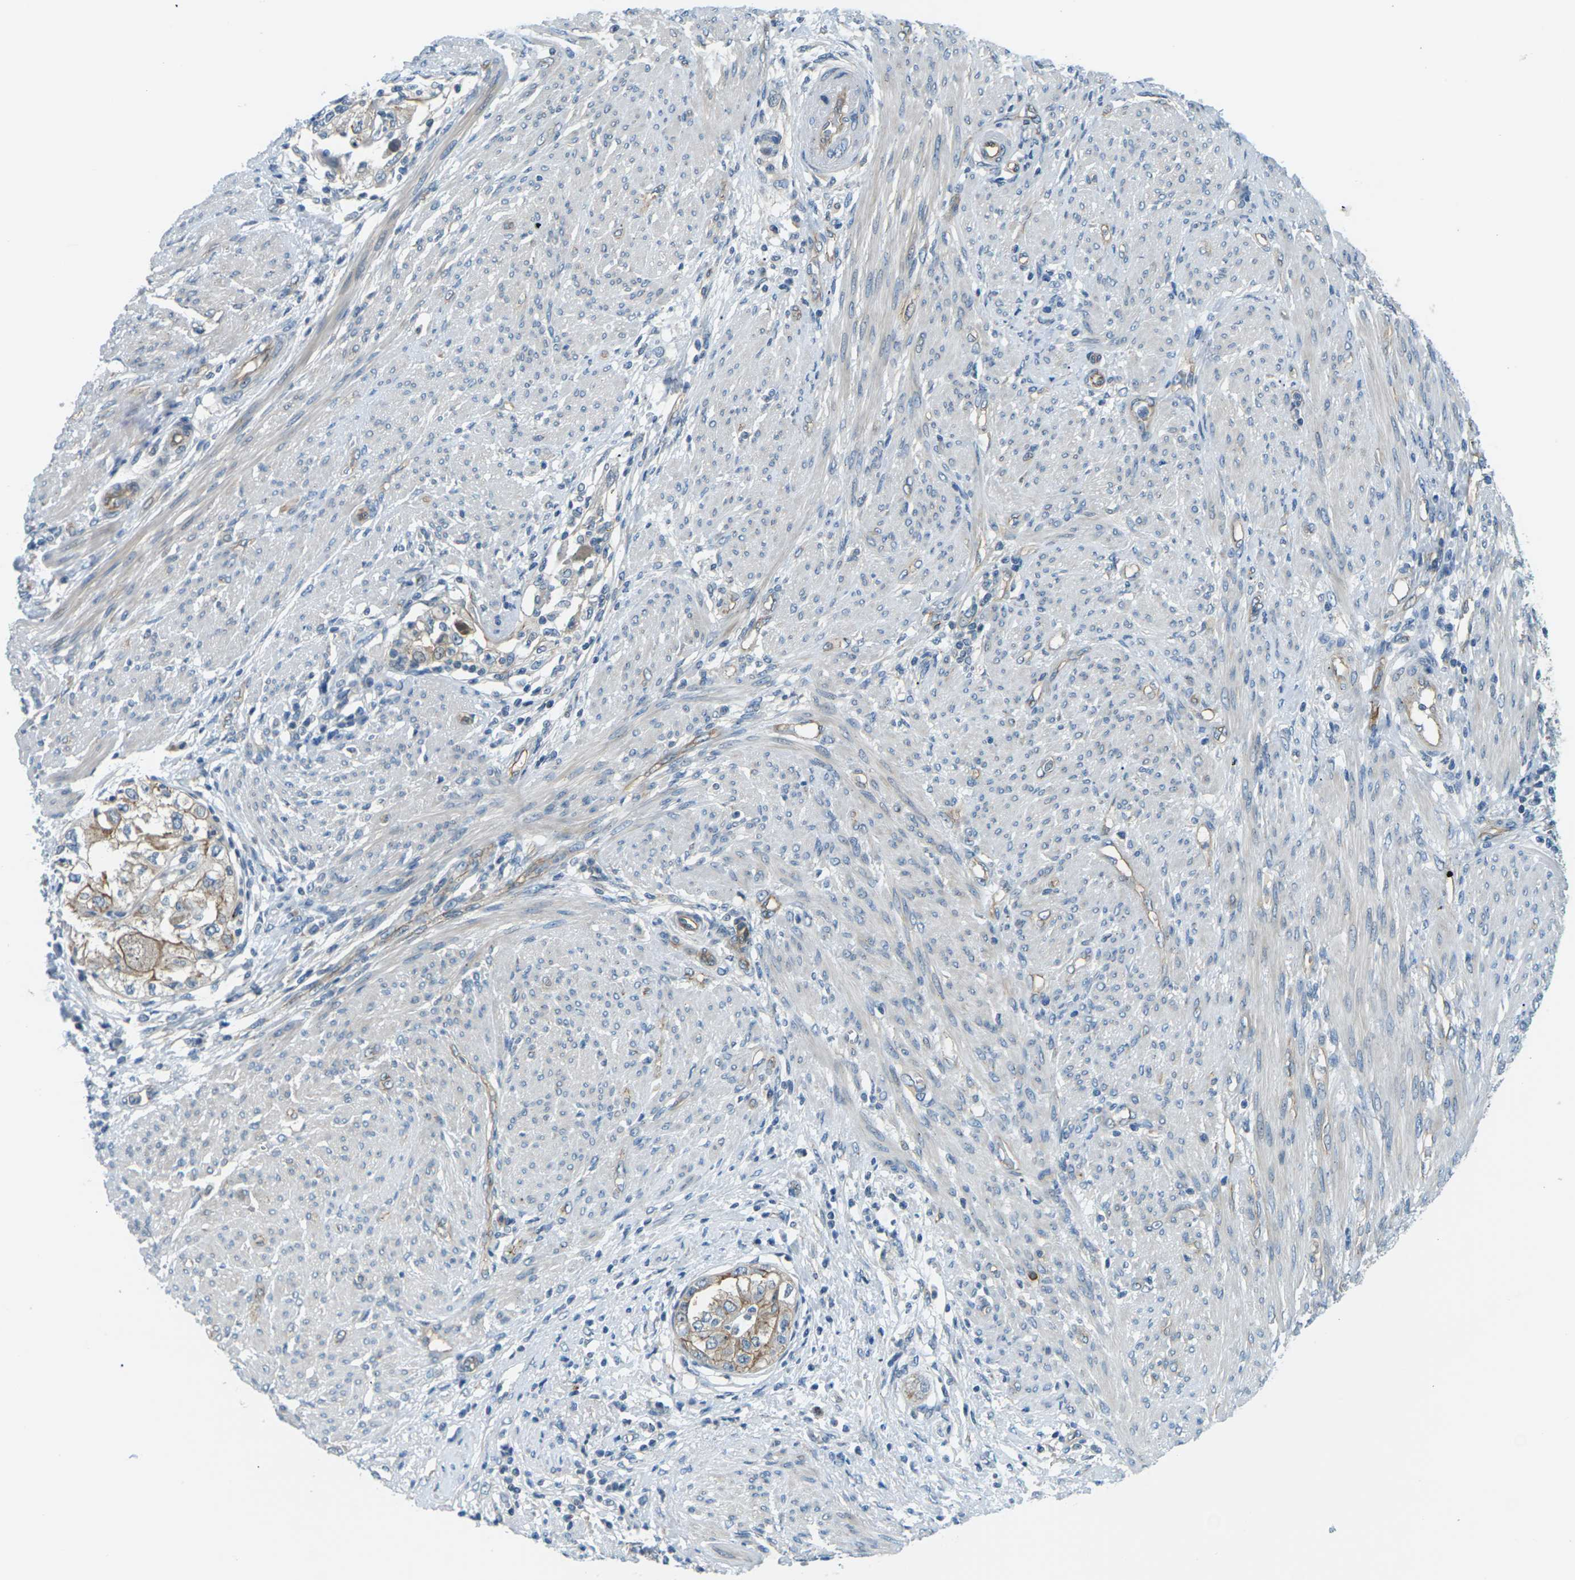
{"staining": {"intensity": "moderate", "quantity": ">75%", "location": "cytoplasmic/membranous"}, "tissue": "endometrial cancer", "cell_type": "Tumor cells", "image_type": "cancer", "snomed": [{"axis": "morphology", "description": "Adenocarcinoma, NOS"}, {"axis": "topography", "description": "Endometrium"}], "caption": "DAB immunohistochemical staining of adenocarcinoma (endometrial) displays moderate cytoplasmic/membranous protein staining in approximately >75% of tumor cells.", "gene": "SLC13A3", "patient": {"sex": "female", "age": 85}}